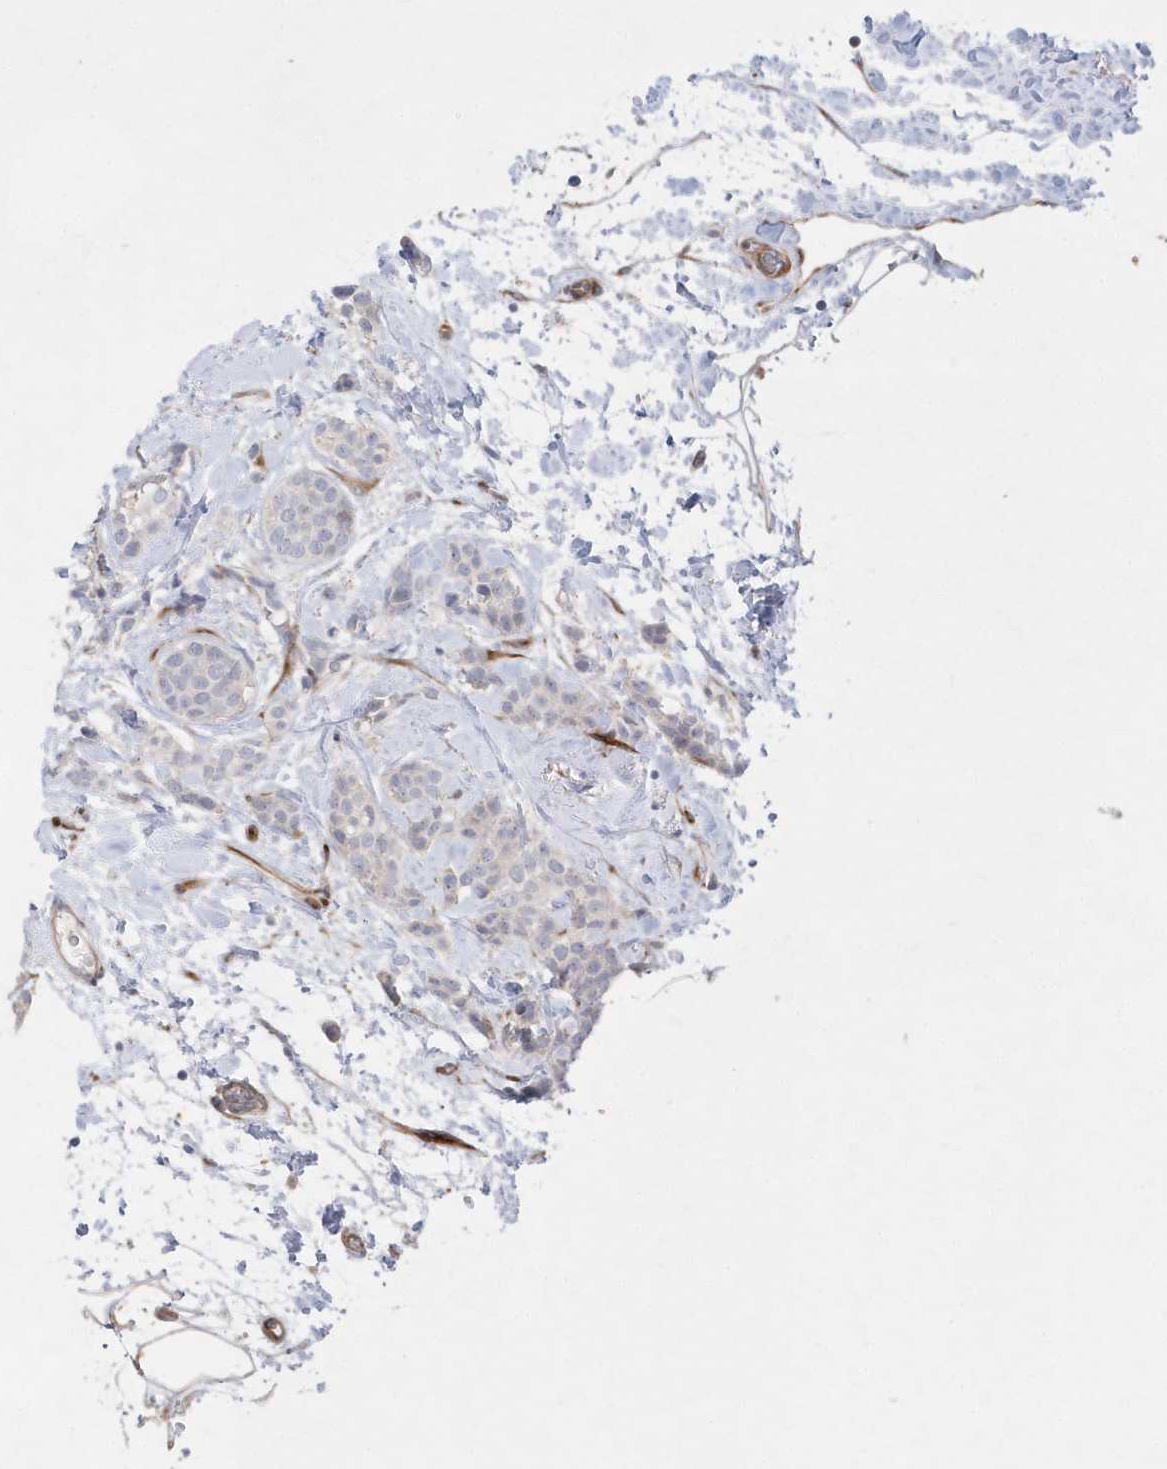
{"staining": {"intensity": "negative", "quantity": "none", "location": "none"}, "tissue": "breast cancer", "cell_type": "Tumor cells", "image_type": "cancer", "snomed": [{"axis": "morphology", "description": "Lobular carcinoma, in situ"}, {"axis": "morphology", "description": "Lobular carcinoma"}, {"axis": "topography", "description": "Breast"}], "caption": "A photomicrograph of human lobular carcinoma (breast) is negative for staining in tumor cells.", "gene": "TMEM132B", "patient": {"sex": "female", "age": 41}}